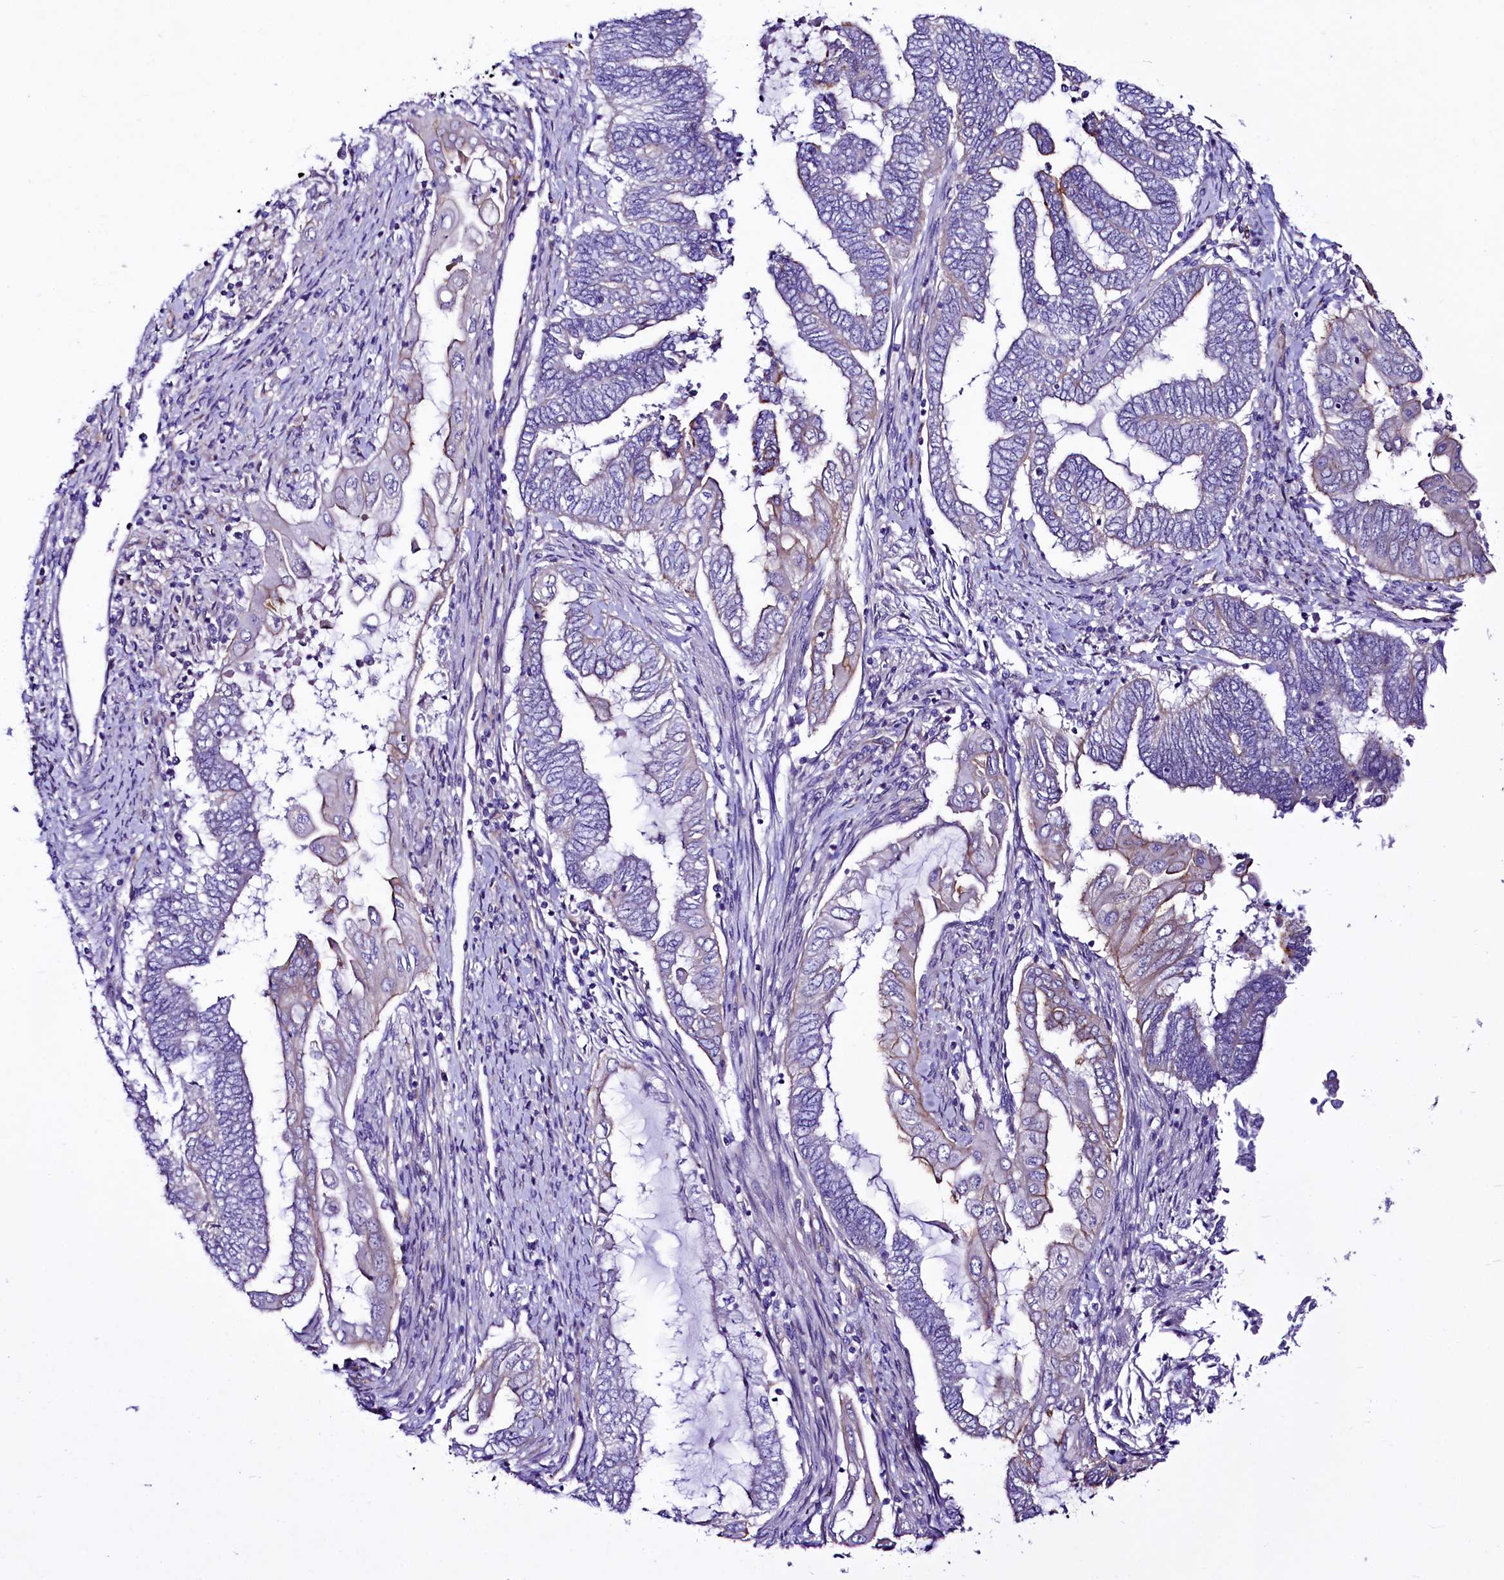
{"staining": {"intensity": "negative", "quantity": "none", "location": "none"}, "tissue": "endometrial cancer", "cell_type": "Tumor cells", "image_type": "cancer", "snomed": [{"axis": "morphology", "description": "Adenocarcinoma, NOS"}, {"axis": "topography", "description": "Uterus"}, {"axis": "topography", "description": "Endometrium"}], "caption": "Immunohistochemical staining of endometrial adenocarcinoma demonstrates no significant expression in tumor cells.", "gene": "SLF1", "patient": {"sex": "female", "age": 70}}